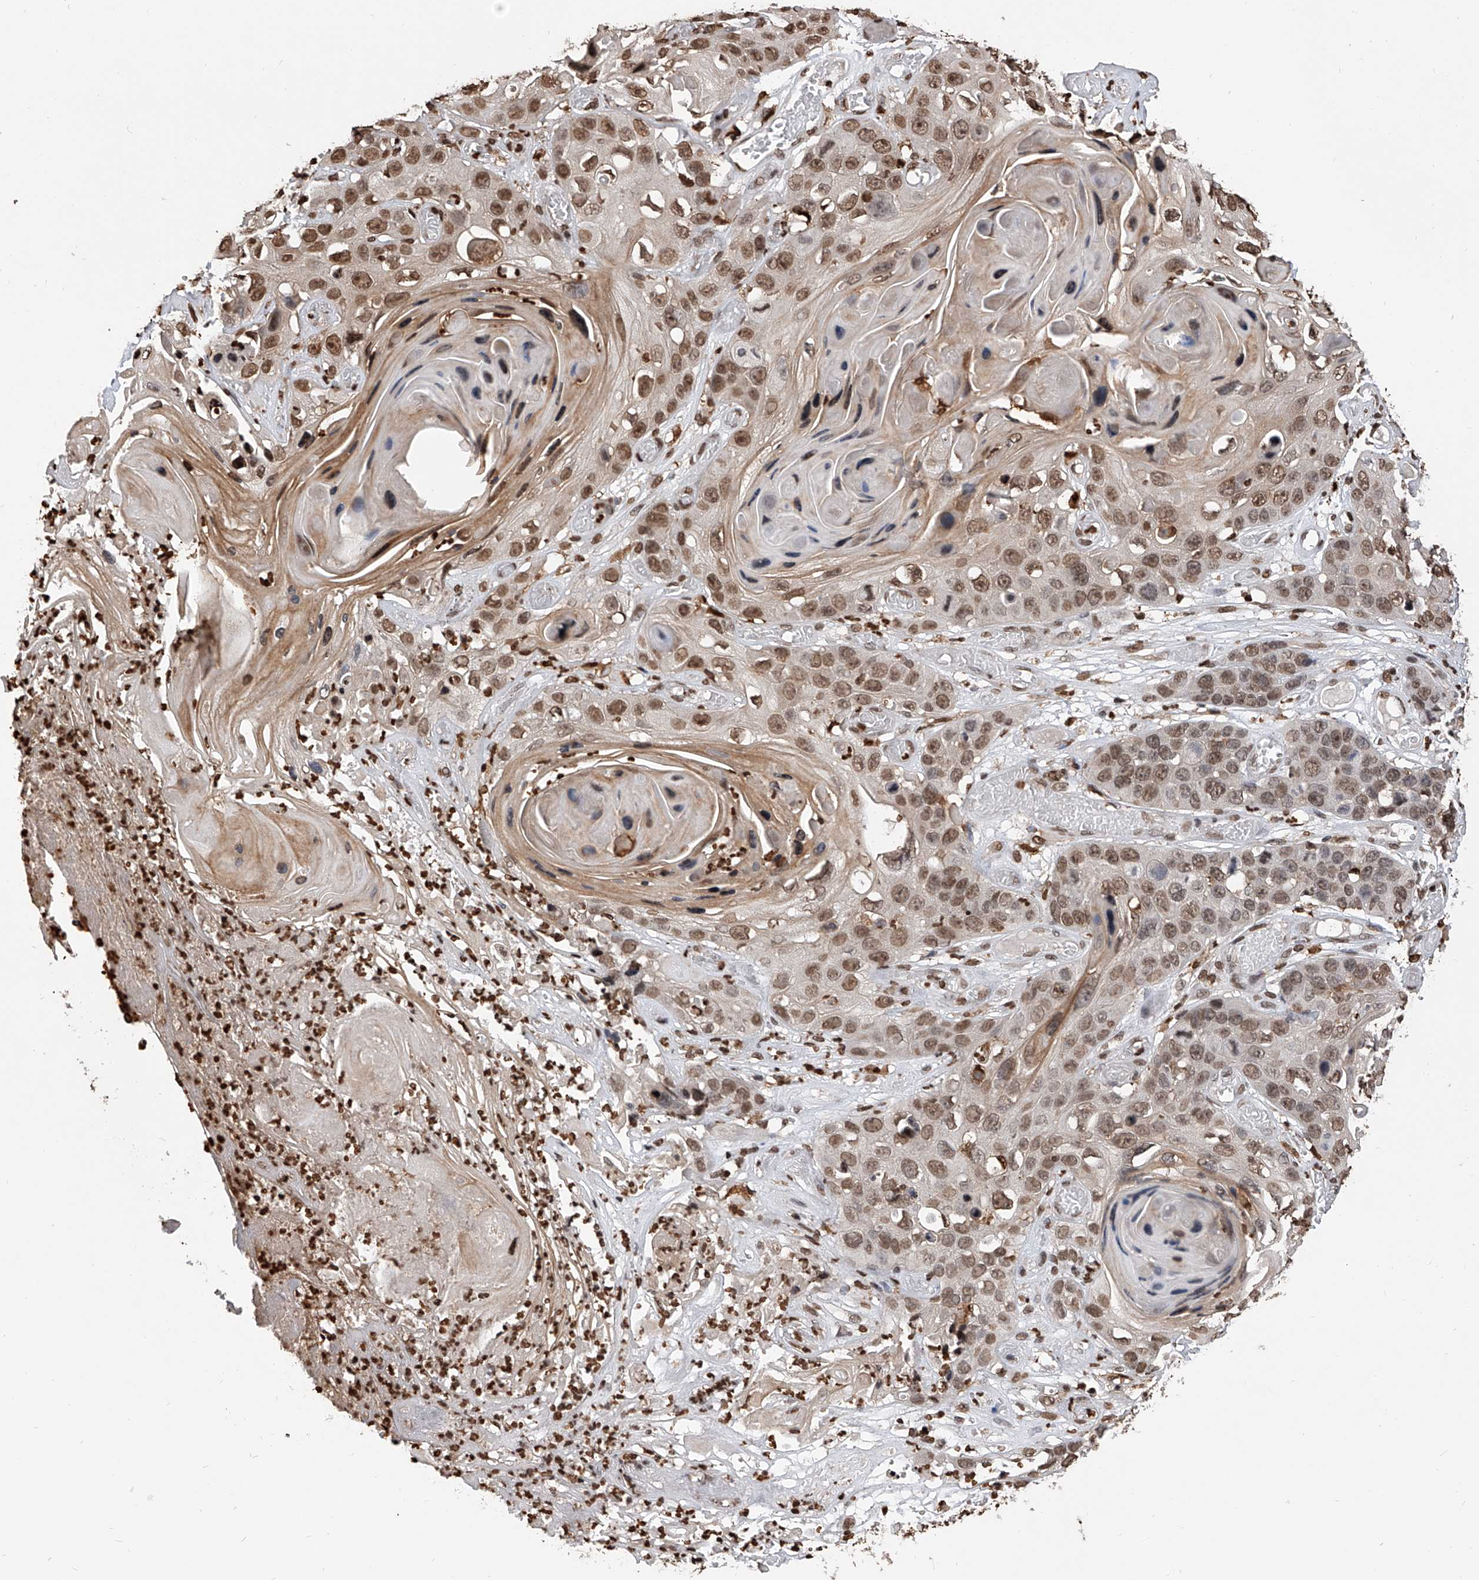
{"staining": {"intensity": "moderate", "quantity": ">75%", "location": "nuclear"}, "tissue": "skin cancer", "cell_type": "Tumor cells", "image_type": "cancer", "snomed": [{"axis": "morphology", "description": "Squamous cell carcinoma, NOS"}, {"axis": "topography", "description": "Skin"}], "caption": "This histopathology image demonstrates IHC staining of human squamous cell carcinoma (skin), with medium moderate nuclear positivity in about >75% of tumor cells.", "gene": "CFAP410", "patient": {"sex": "male", "age": 55}}